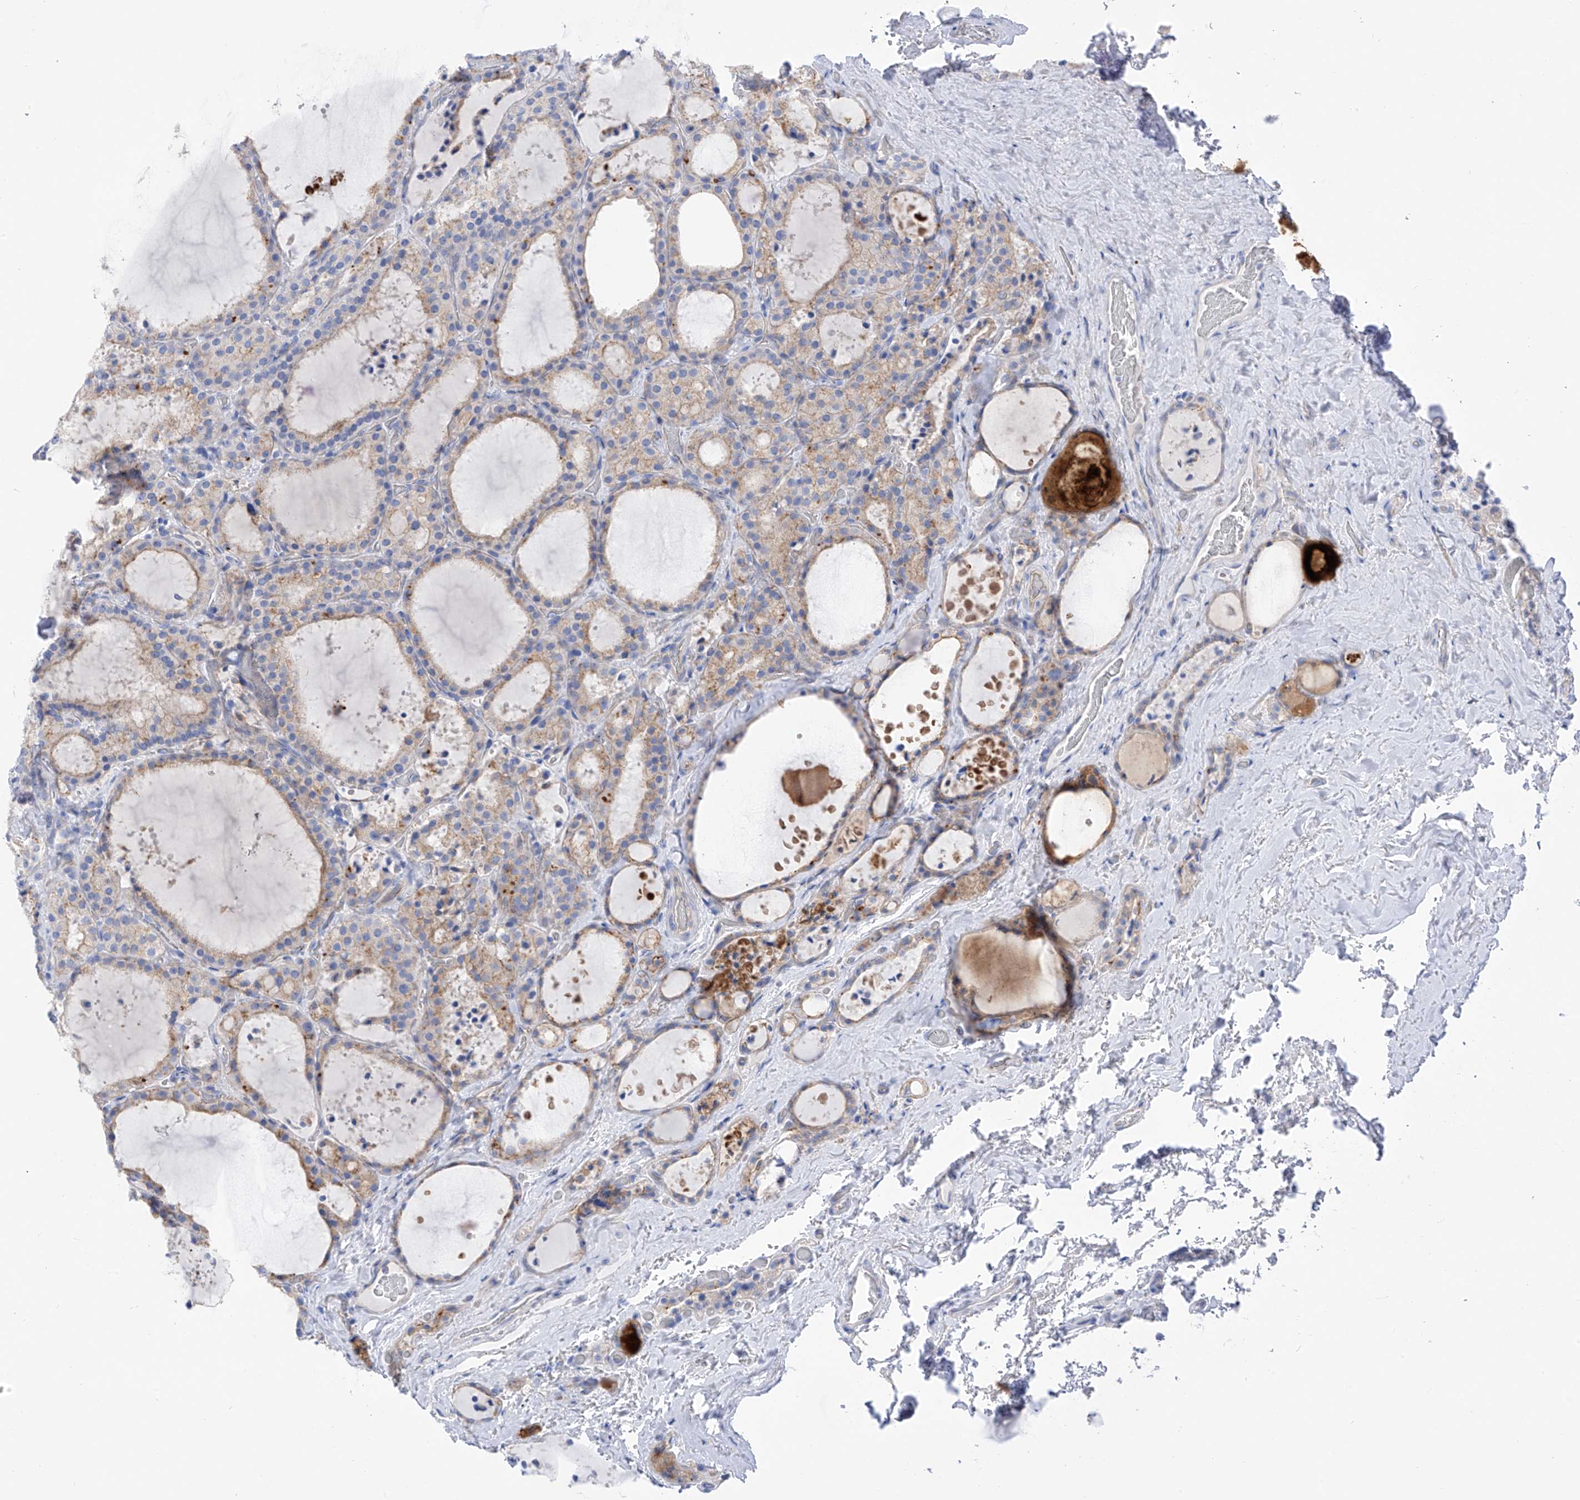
{"staining": {"intensity": "weak", "quantity": "25%-75%", "location": "cytoplasmic/membranous"}, "tissue": "thyroid cancer", "cell_type": "Tumor cells", "image_type": "cancer", "snomed": [{"axis": "morphology", "description": "Papillary adenocarcinoma, NOS"}, {"axis": "topography", "description": "Thyroid gland"}], "caption": "An image of thyroid cancer (papillary adenocarcinoma) stained for a protein displays weak cytoplasmic/membranous brown staining in tumor cells.", "gene": "ITGA9", "patient": {"sex": "male", "age": 77}}